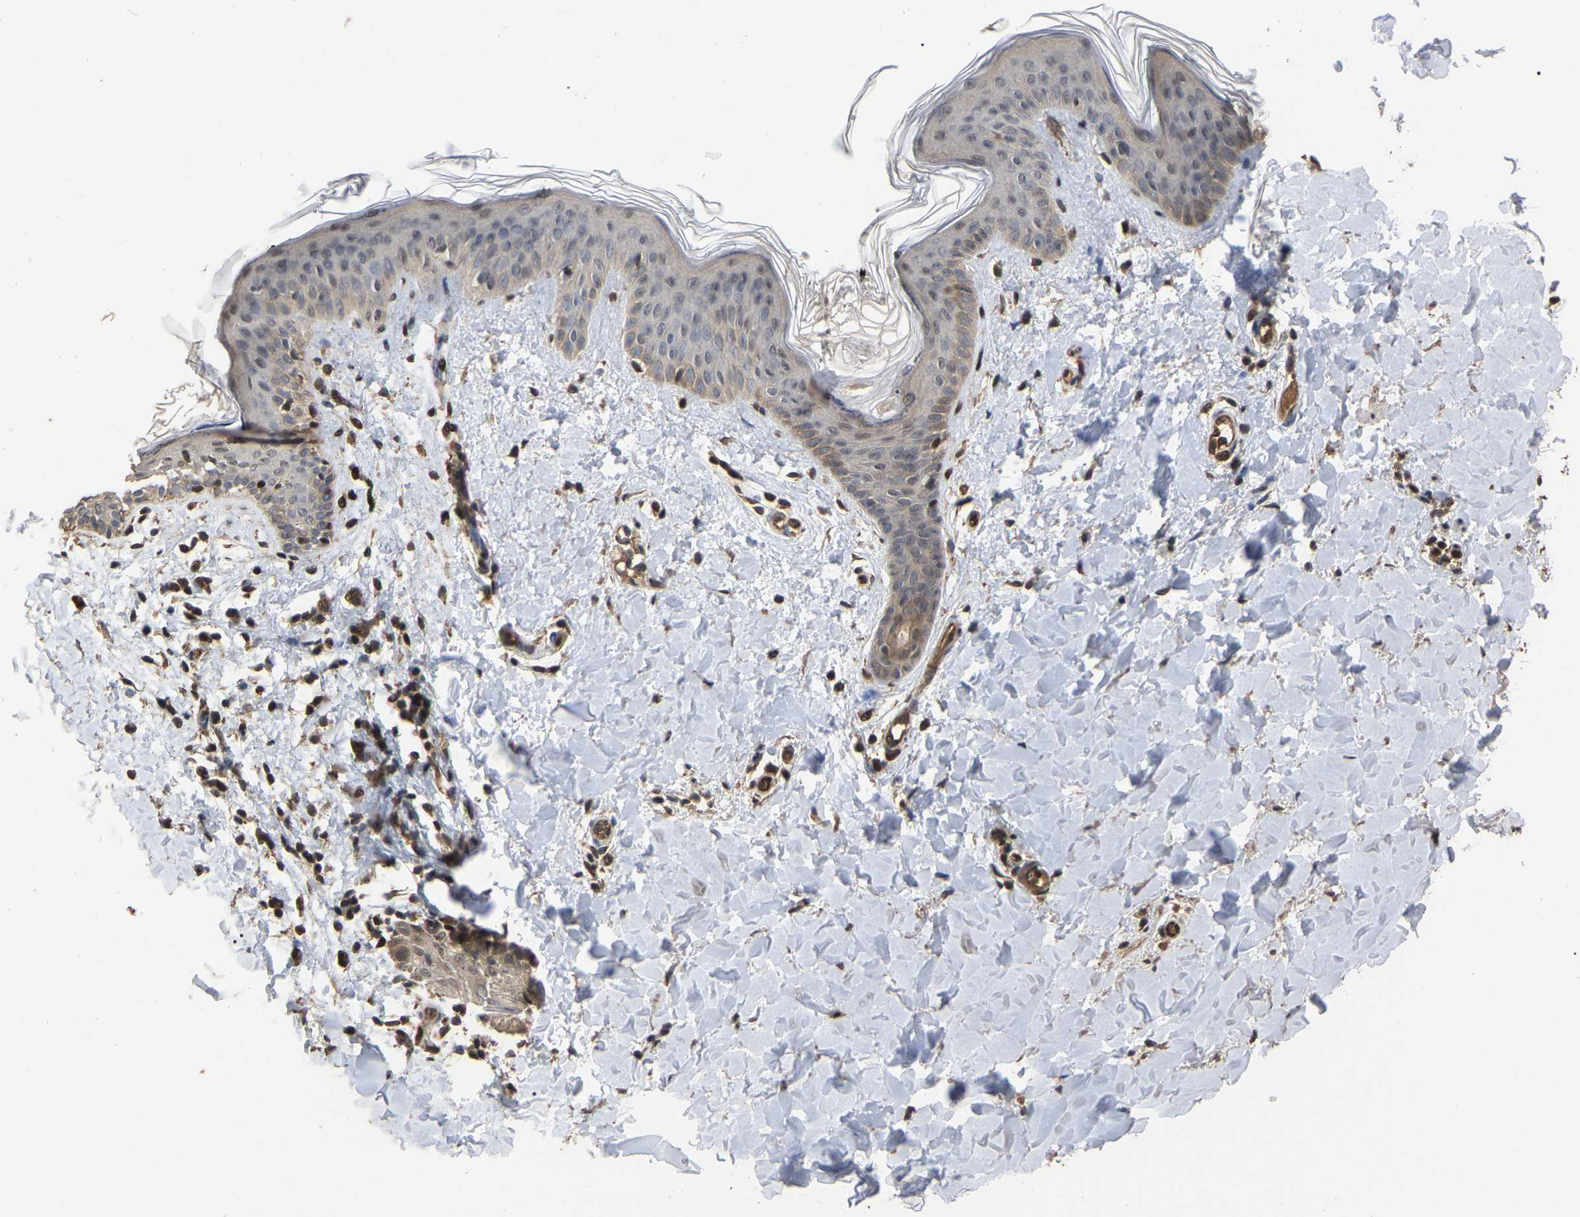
{"staining": {"intensity": "moderate", "quantity": "25%-75%", "location": "cytoplasmic/membranous,nuclear"}, "tissue": "skin", "cell_type": "Fibroblasts", "image_type": "normal", "snomed": [{"axis": "morphology", "description": "Normal tissue, NOS"}, {"axis": "topography", "description": "Skin"}], "caption": "A brown stain labels moderate cytoplasmic/membranous,nuclear positivity of a protein in fibroblasts of benign human skin. The protein of interest is shown in brown color, while the nuclei are stained blue.", "gene": "FAM161B", "patient": {"sex": "female", "age": 17}}